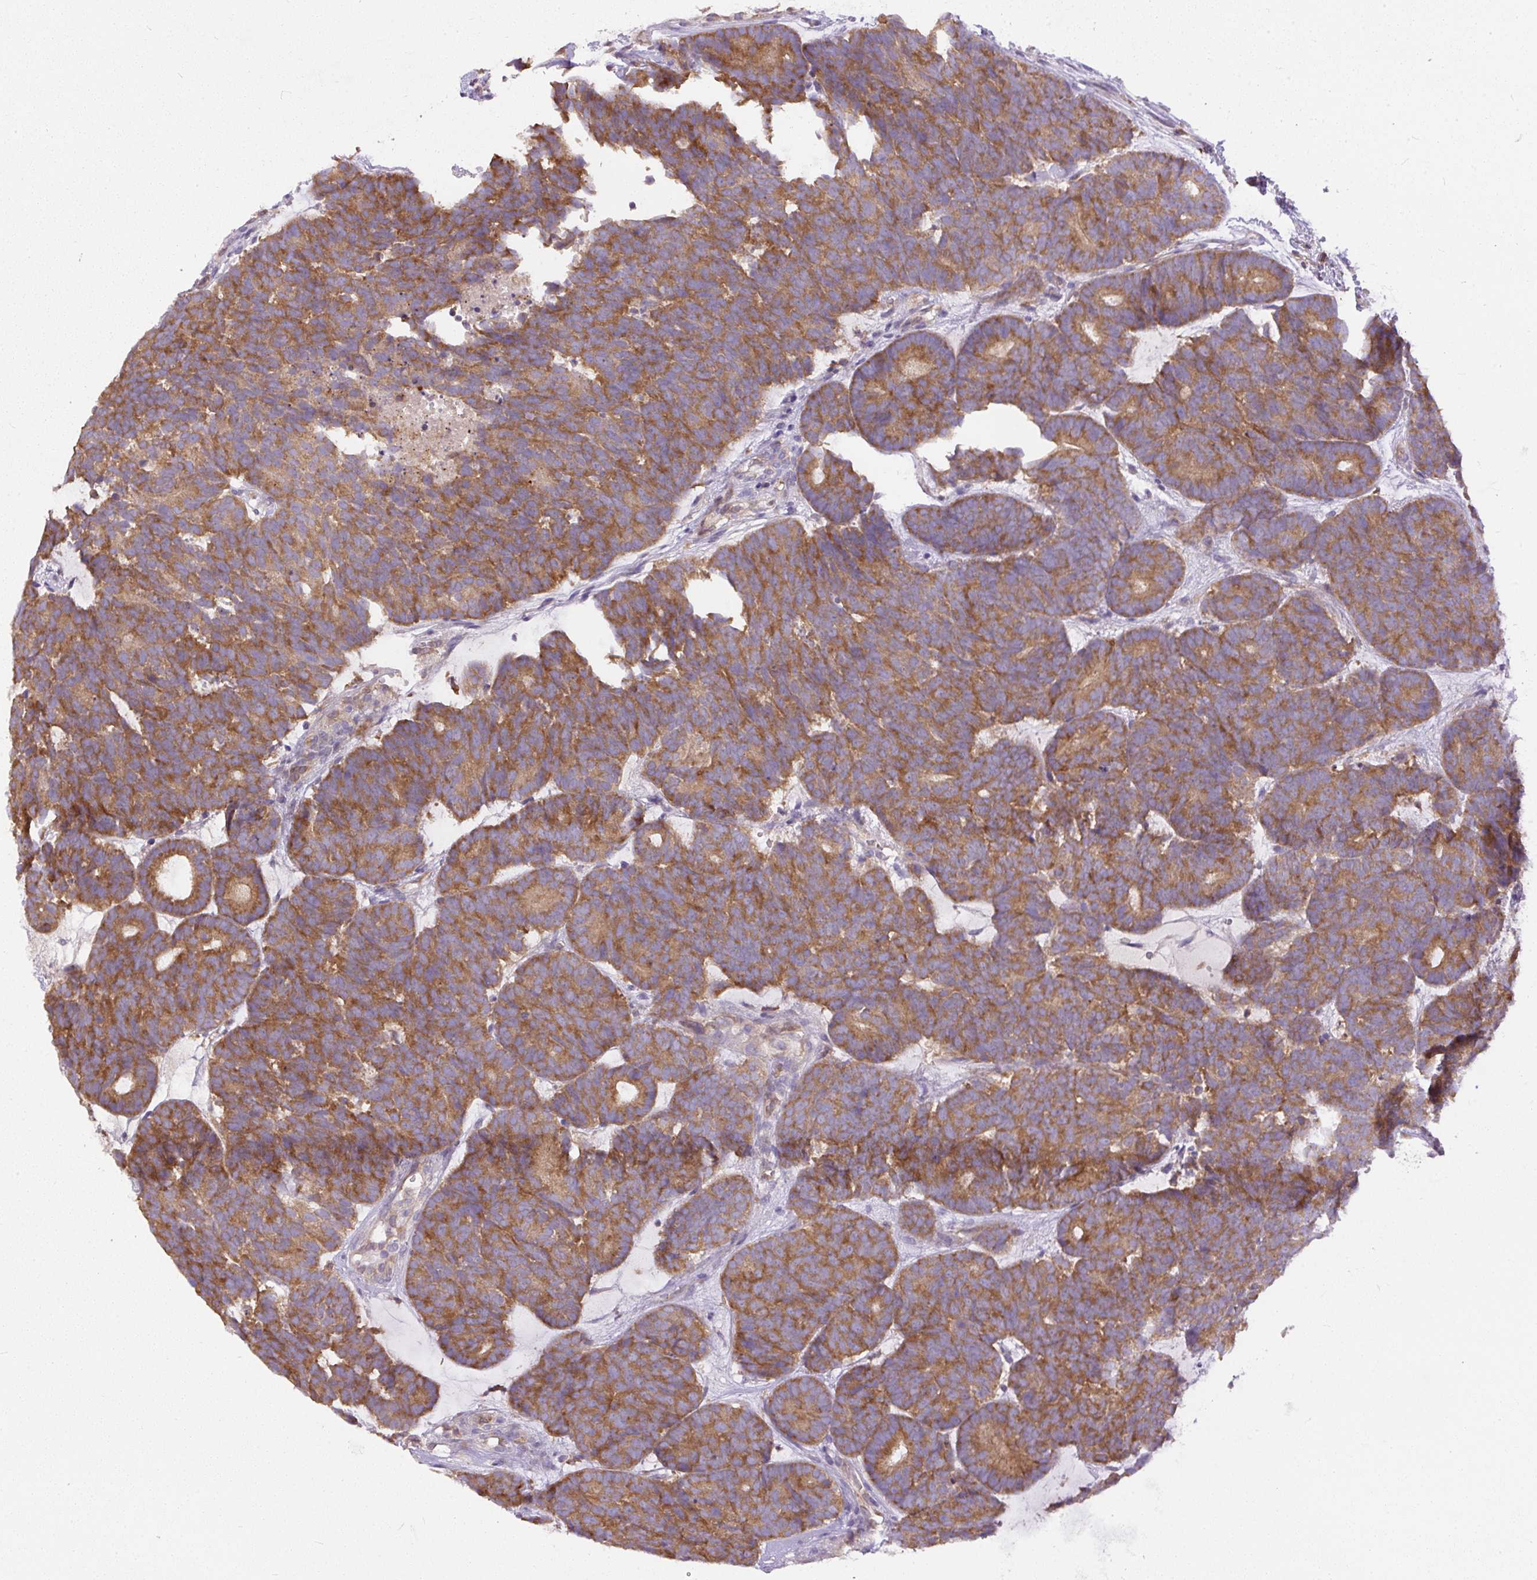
{"staining": {"intensity": "moderate", "quantity": ">75%", "location": "cytoplasmic/membranous"}, "tissue": "head and neck cancer", "cell_type": "Tumor cells", "image_type": "cancer", "snomed": [{"axis": "morphology", "description": "Adenocarcinoma, NOS"}, {"axis": "topography", "description": "Head-Neck"}], "caption": "Moderate cytoplasmic/membranous protein staining is present in approximately >75% of tumor cells in head and neck cancer (adenocarcinoma). Nuclei are stained in blue.", "gene": "DAPK1", "patient": {"sex": "female", "age": 81}}